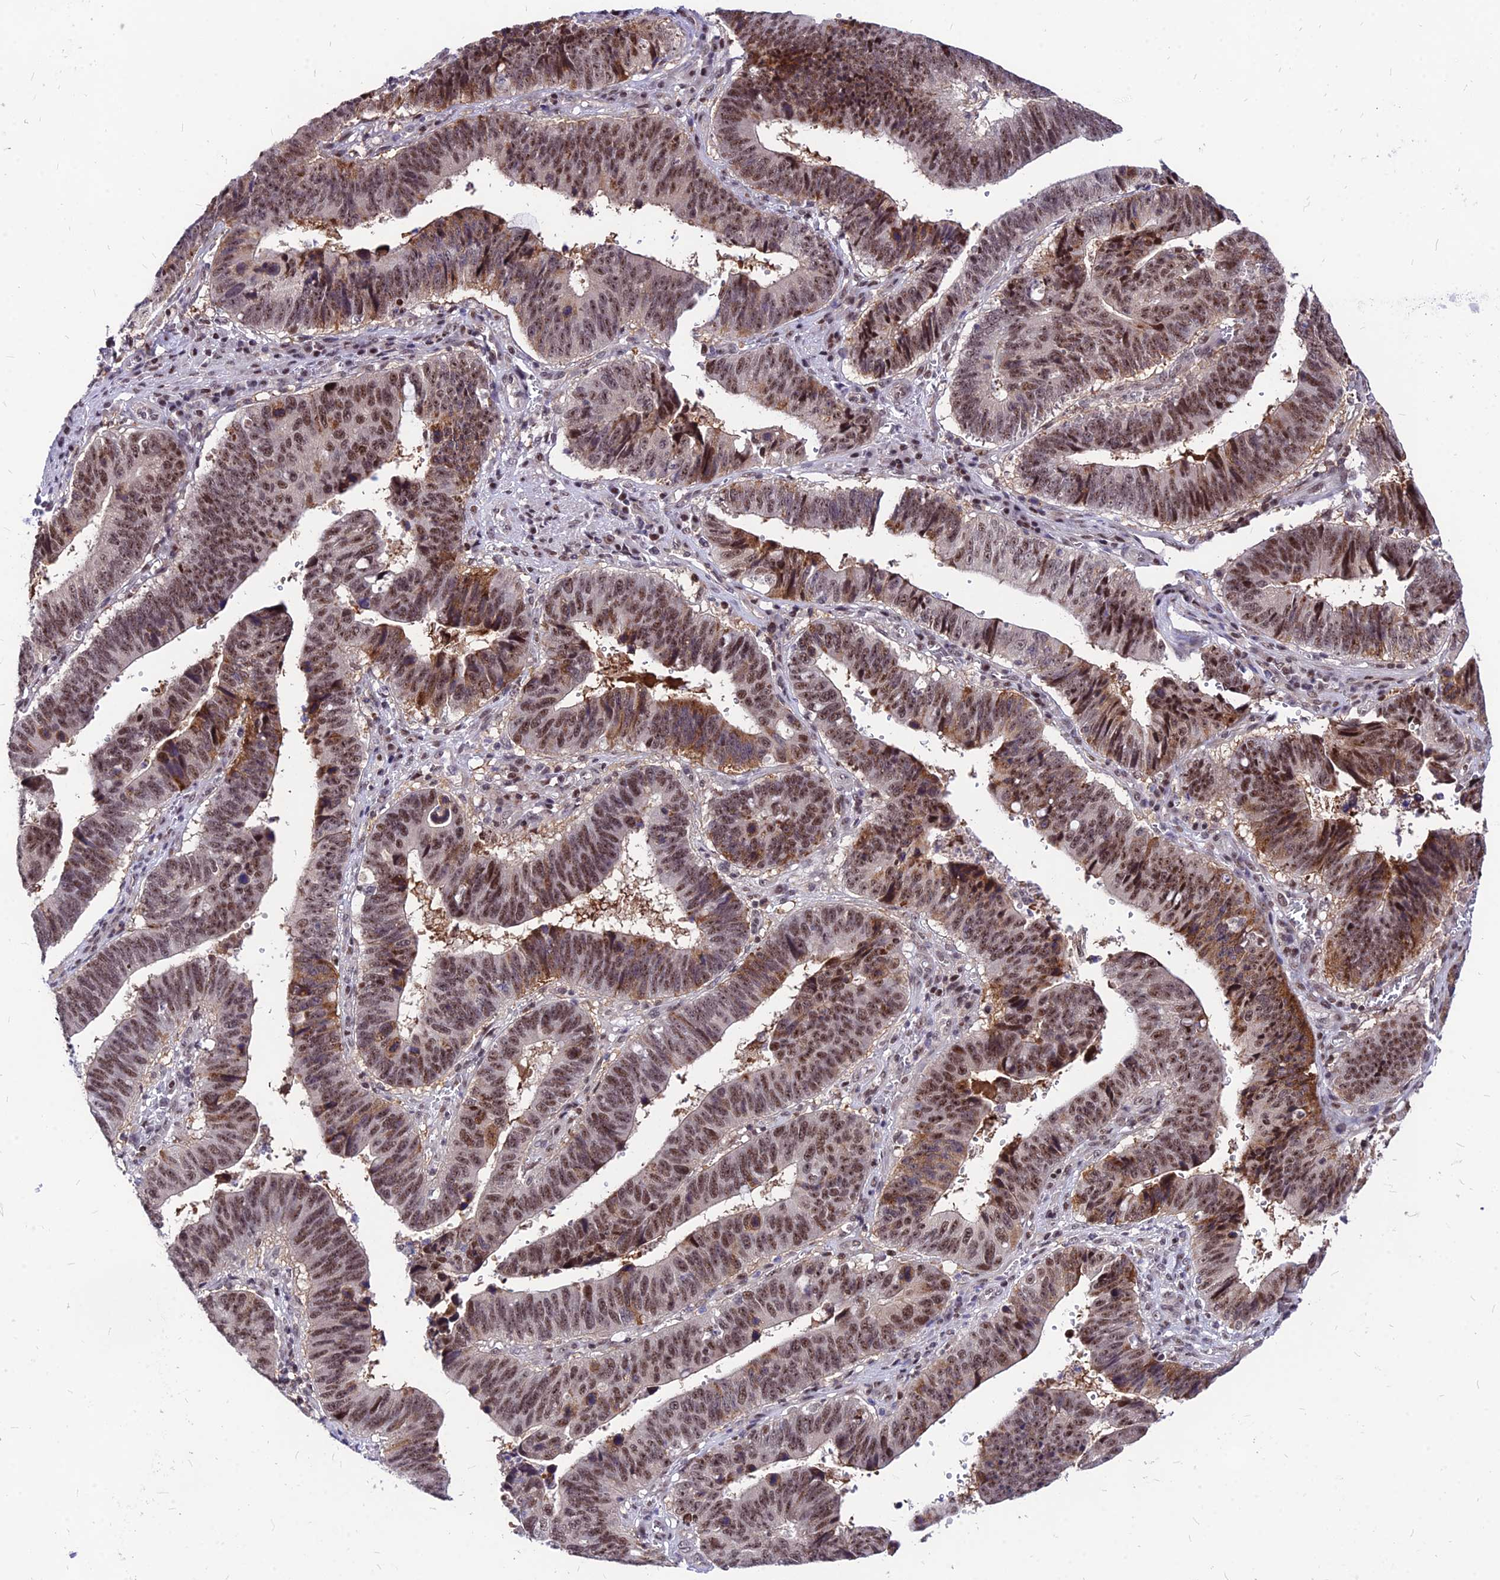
{"staining": {"intensity": "moderate", "quantity": ">75%", "location": "cytoplasmic/membranous,nuclear"}, "tissue": "stomach cancer", "cell_type": "Tumor cells", "image_type": "cancer", "snomed": [{"axis": "morphology", "description": "Adenocarcinoma, NOS"}, {"axis": "topography", "description": "Stomach"}], "caption": "Immunohistochemistry (IHC) of human adenocarcinoma (stomach) shows medium levels of moderate cytoplasmic/membranous and nuclear expression in about >75% of tumor cells.", "gene": "DDX55", "patient": {"sex": "male", "age": 59}}